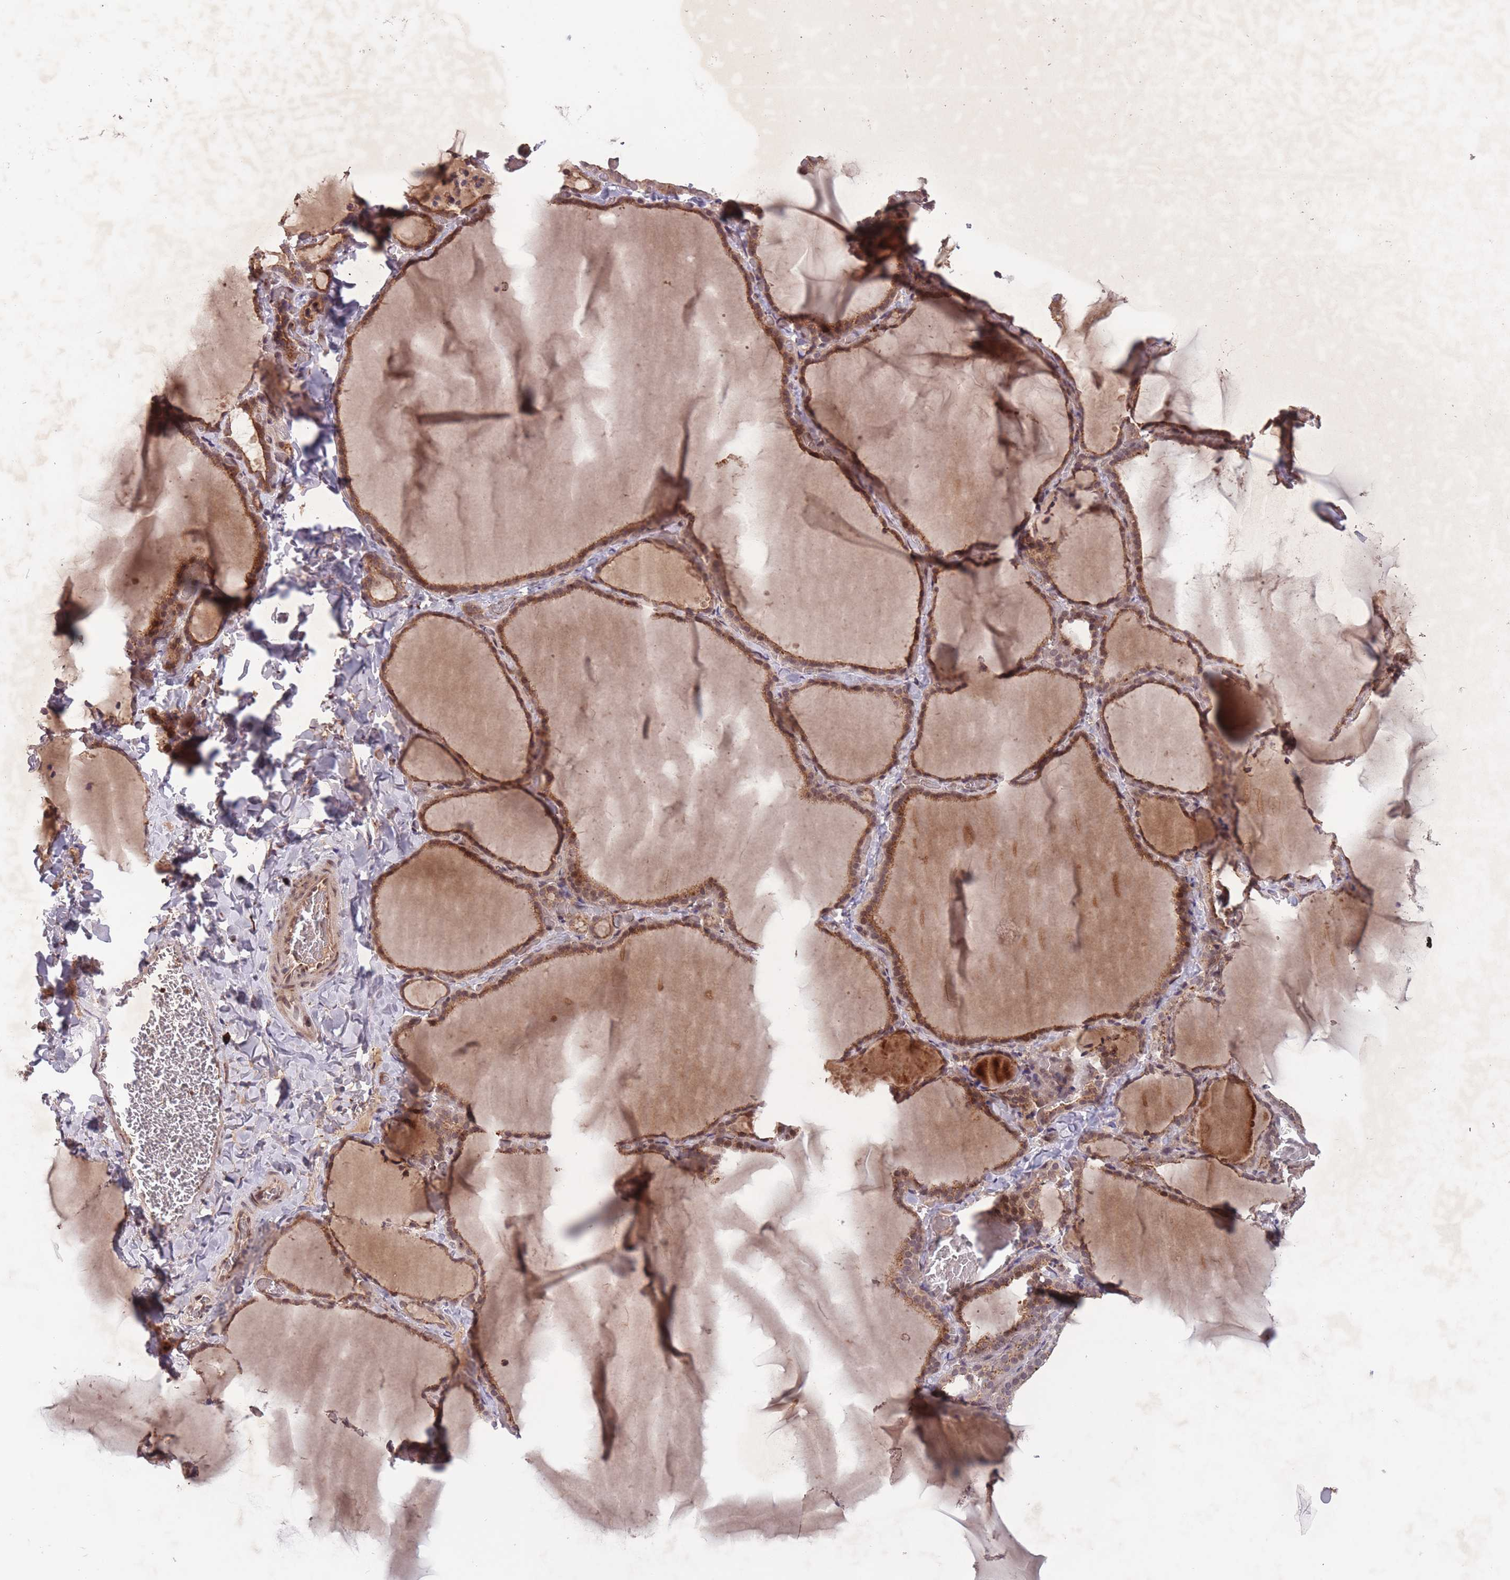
{"staining": {"intensity": "moderate", "quantity": ">75%", "location": "cytoplasmic/membranous,nuclear"}, "tissue": "thyroid gland", "cell_type": "Glandular cells", "image_type": "normal", "snomed": [{"axis": "morphology", "description": "Normal tissue, NOS"}, {"axis": "topography", "description": "Thyroid gland"}], "caption": "Immunohistochemistry image of normal human thyroid gland stained for a protein (brown), which shows medium levels of moderate cytoplasmic/membranous,nuclear positivity in approximately >75% of glandular cells.", "gene": "SECTM1", "patient": {"sex": "female", "age": 22}}